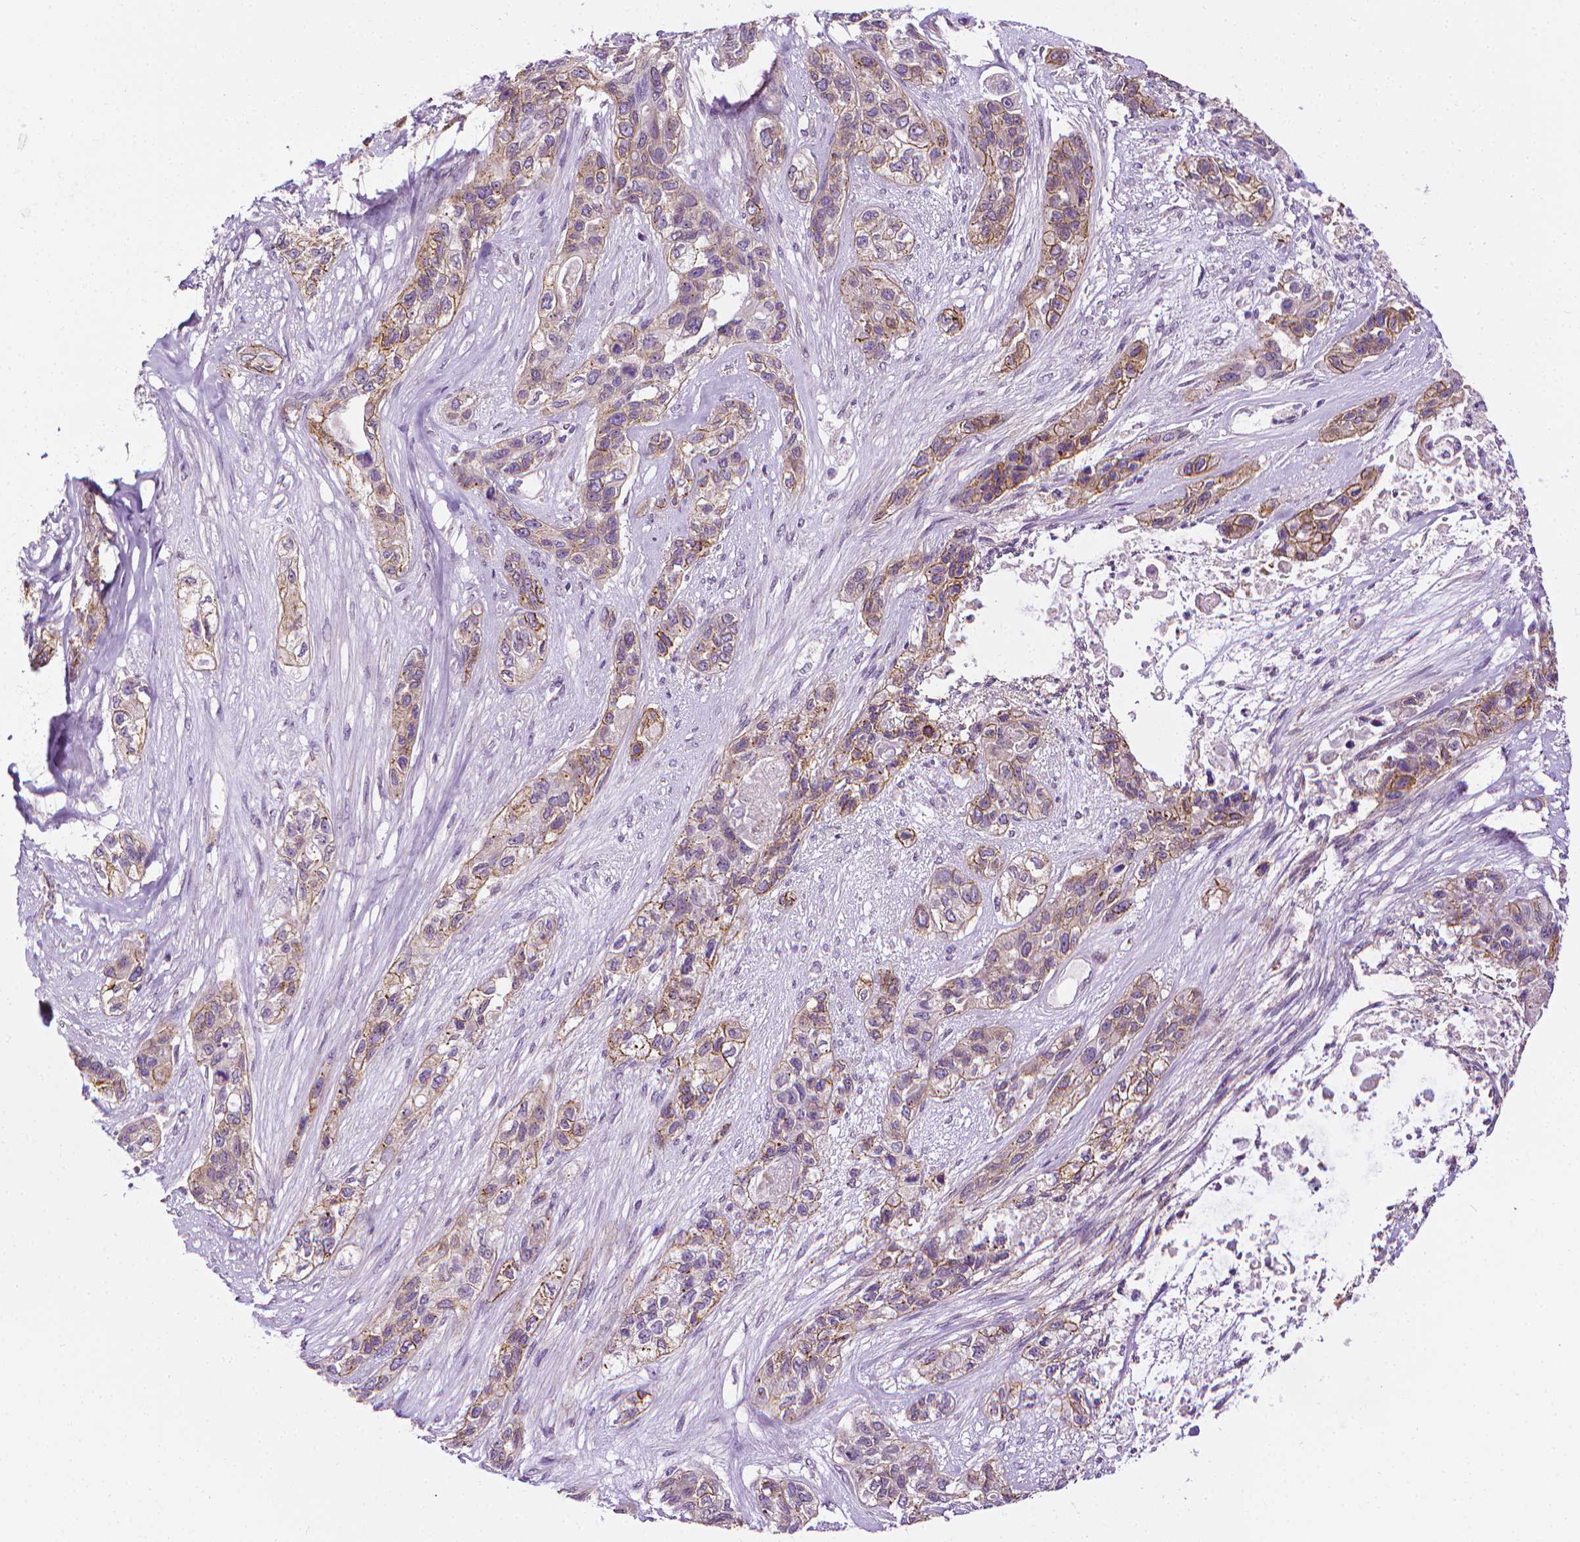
{"staining": {"intensity": "weak", "quantity": "<25%", "location": "cytoplasmic/membranous"}, "tissue": "lung cancer", "cell_type": "Tumor cells", "image_type": "cancer", "snomed": [{"axis": "morphology", "description": "Squamous cell carcinoma, NOS"}, {"axis": "topography", "description": "Lung"}], "caption": "A high-resolution histopathology image shows immunohistochemistry (IHC) staining of squamous cell carcinoma (lung), which reveals no significant staining in tumor cells.", "gene": "MCOLN3", "patient": {"sex": "female", "age": 70}}